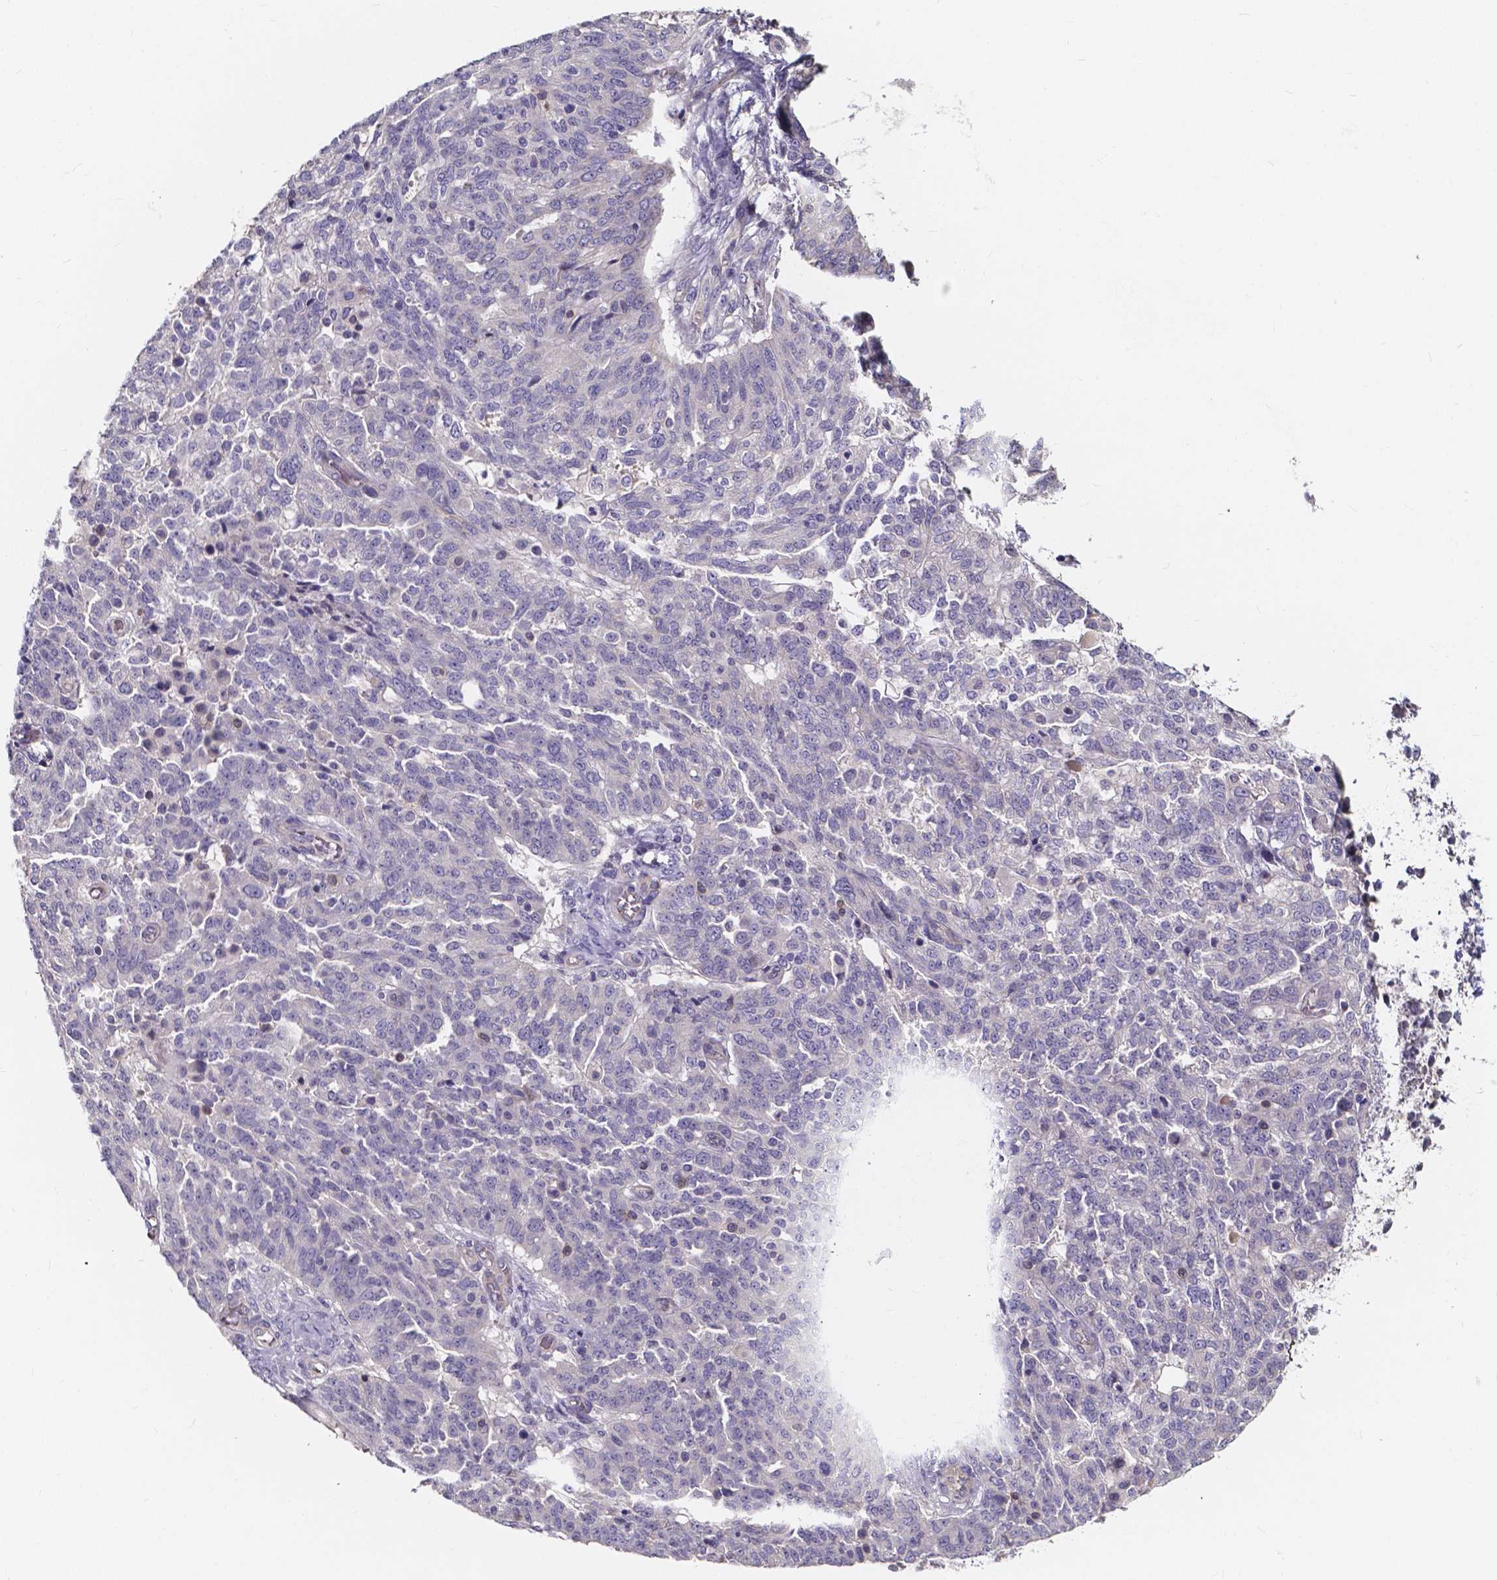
{"staining": {"intensity": "negative", "quantity": "none", "location": "none"}, "tissue": "ovarian cancer", "cell_type": "Tumor cells", "image_type": "cancer", "snomed": [{"axis": "morphology", "description": "Cystadenocarcinoma, serous, NOS"}, {"axis": "topography", "description": "Ovary"}], "caption": "Protein analysis of ovarian cancer (serous cystadenocarcinoma) demonstrates no significant staining in tumor cells.", "gene": "THEMIS", "patient": {"sex": "female", "age": 67}}